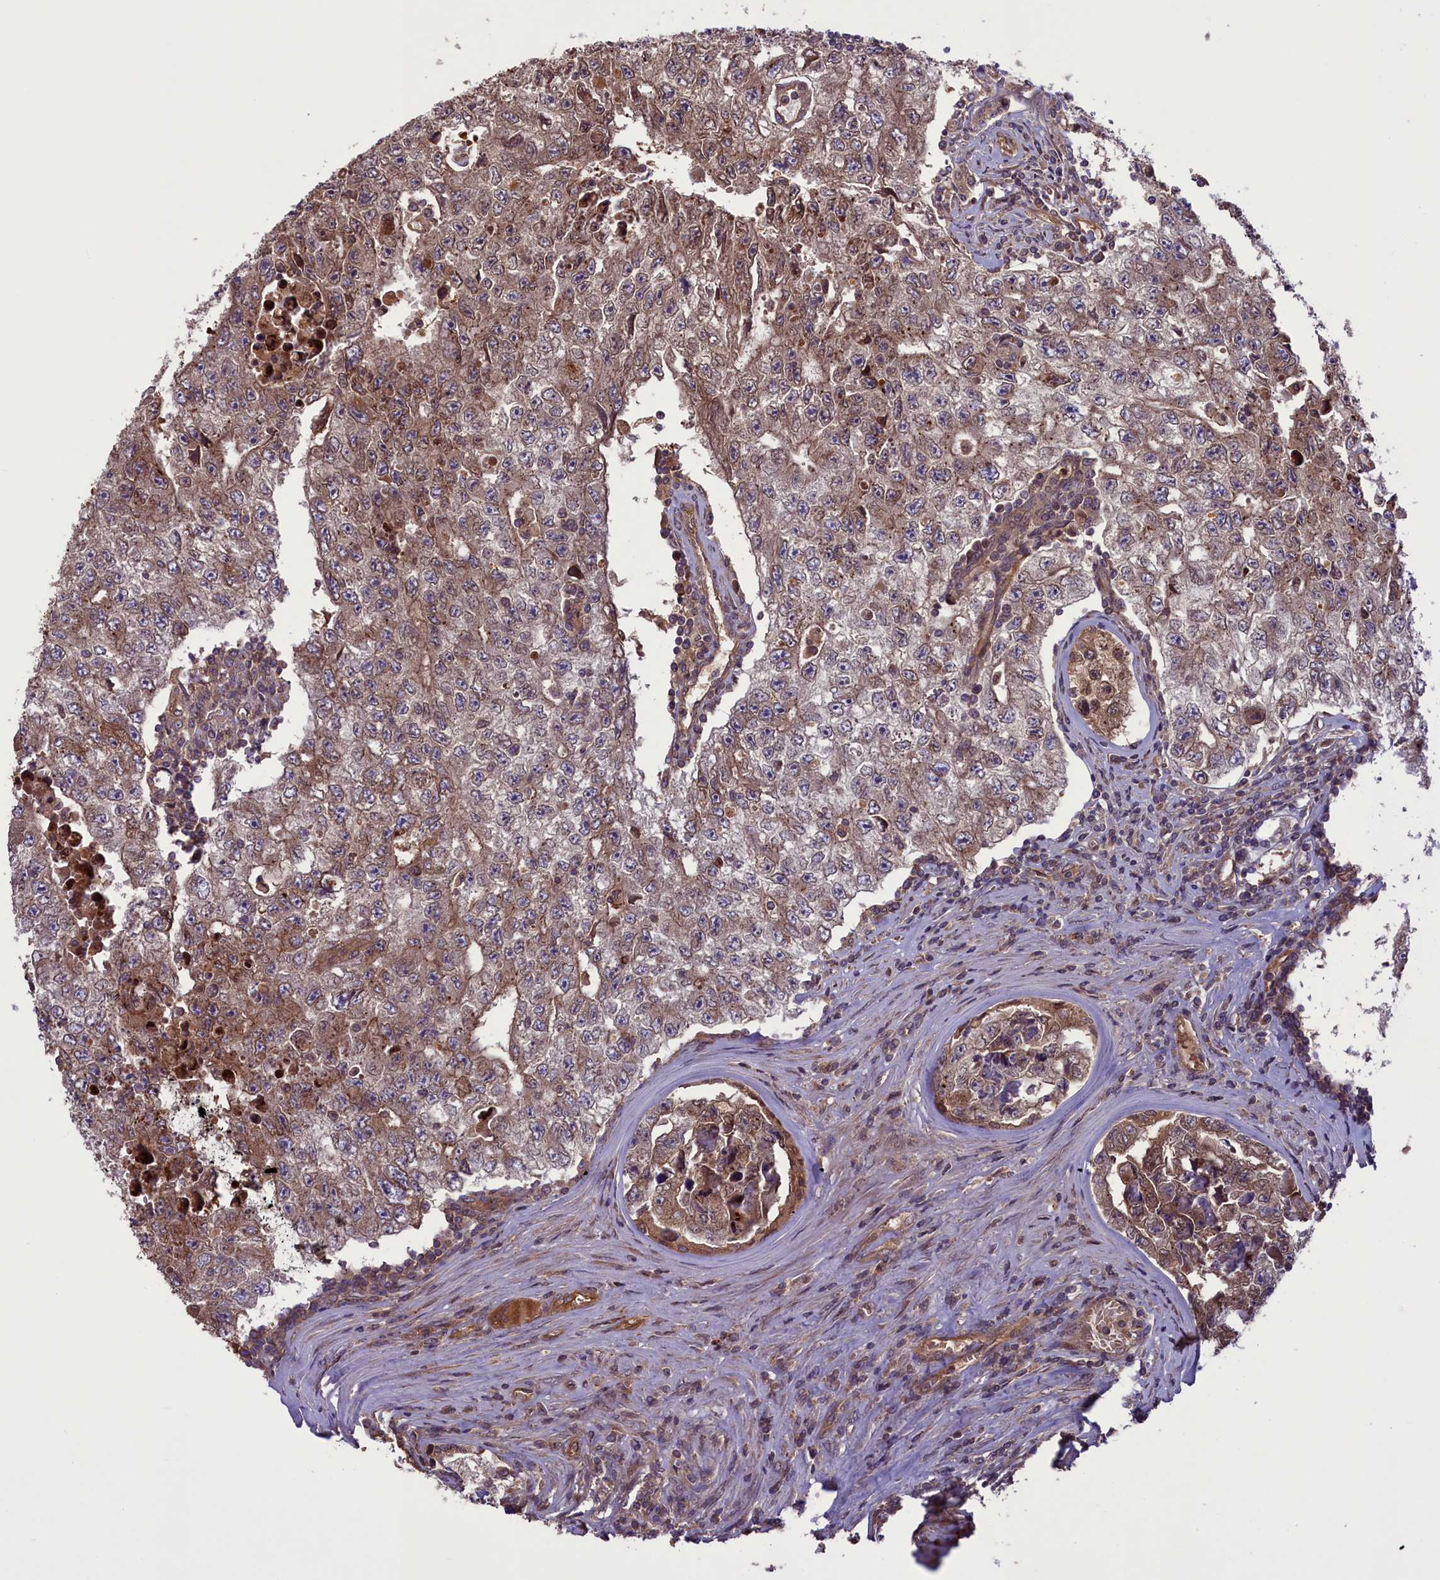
{"staining": {"intensity": "moderate", "quantity": "25%-75%", "location": "cytoplasmic/membranous"}, "tissue": "testis cancer", "cell_type": "Tumor cells", "image_type": "cancer", "snomed": [{"axis": "morphology", "description": "Carcinoma, Embryonal, NOS"}, {"axis": "topography", "description": "Testis"}], "caption": "Immunohistochemical staining of human testis cancer reveals medium levels of moderate cytoplasmic/membranous staining in about 25%-75% of tumor cells.", "gene": "CCDC125", "patient": {"sex": "male", "age": 17}}